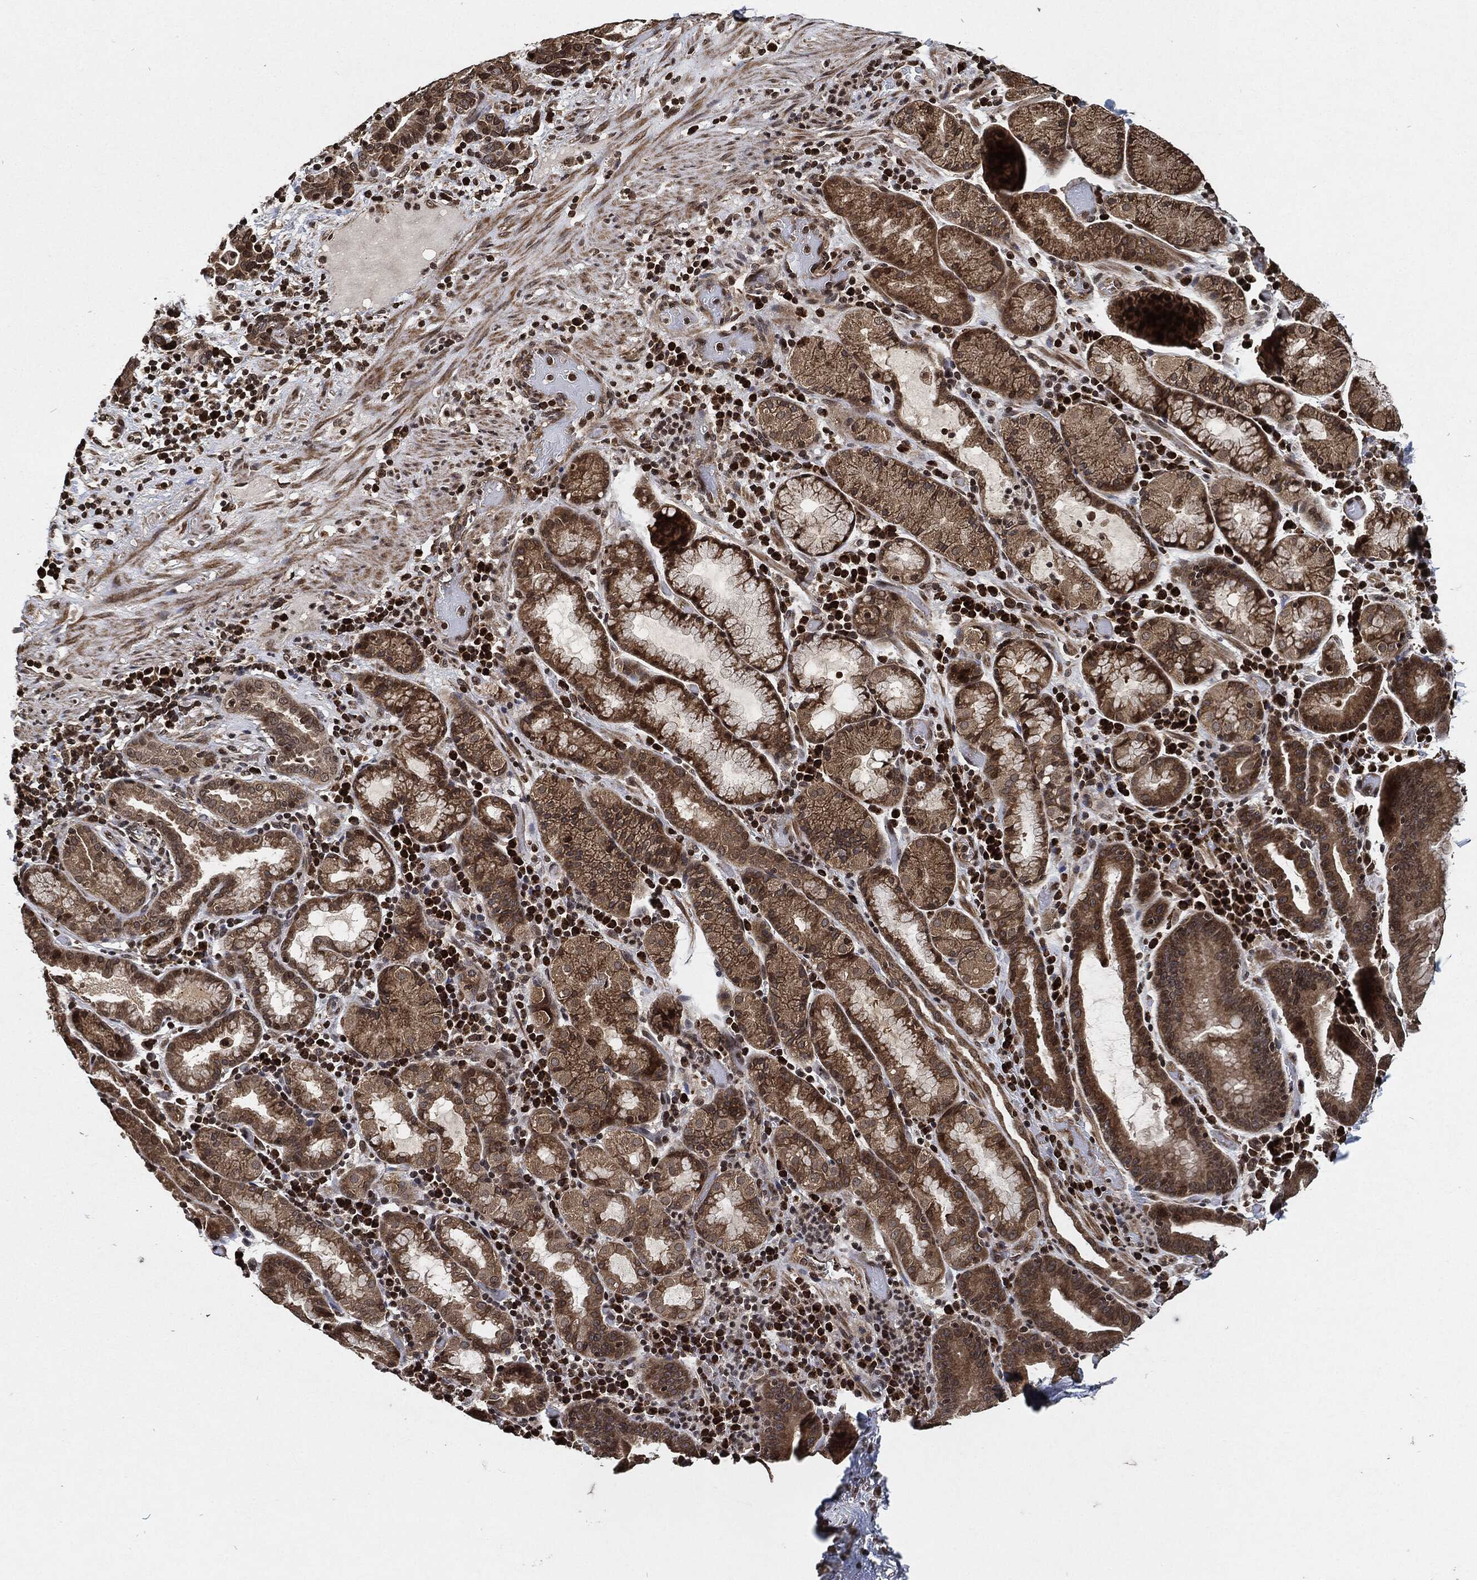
{"staining": {"intensity": "moderate", "quantity": ">75%", "location": "cytoplasmic/membranous"}, "tissue": "stomach cancer", "cell_type": "Tumor cells", "image_type": "cancer", "snomed": [{"axis": "morphology", "description": "Adenocarcinoma, NOS"}, {"axis": "topography", "description": "Stomach"}], "caption": "Adenocarcinoma (stomach) stained with IHC reveals moderate cytoplasmic/membranous positivity in approximately >75% of tumor cells. (DAB IHC, brown staining for protein, blue staining for nuclei).", "gene": "PDK1", "patient": {"sex": "male", "age": 79}}